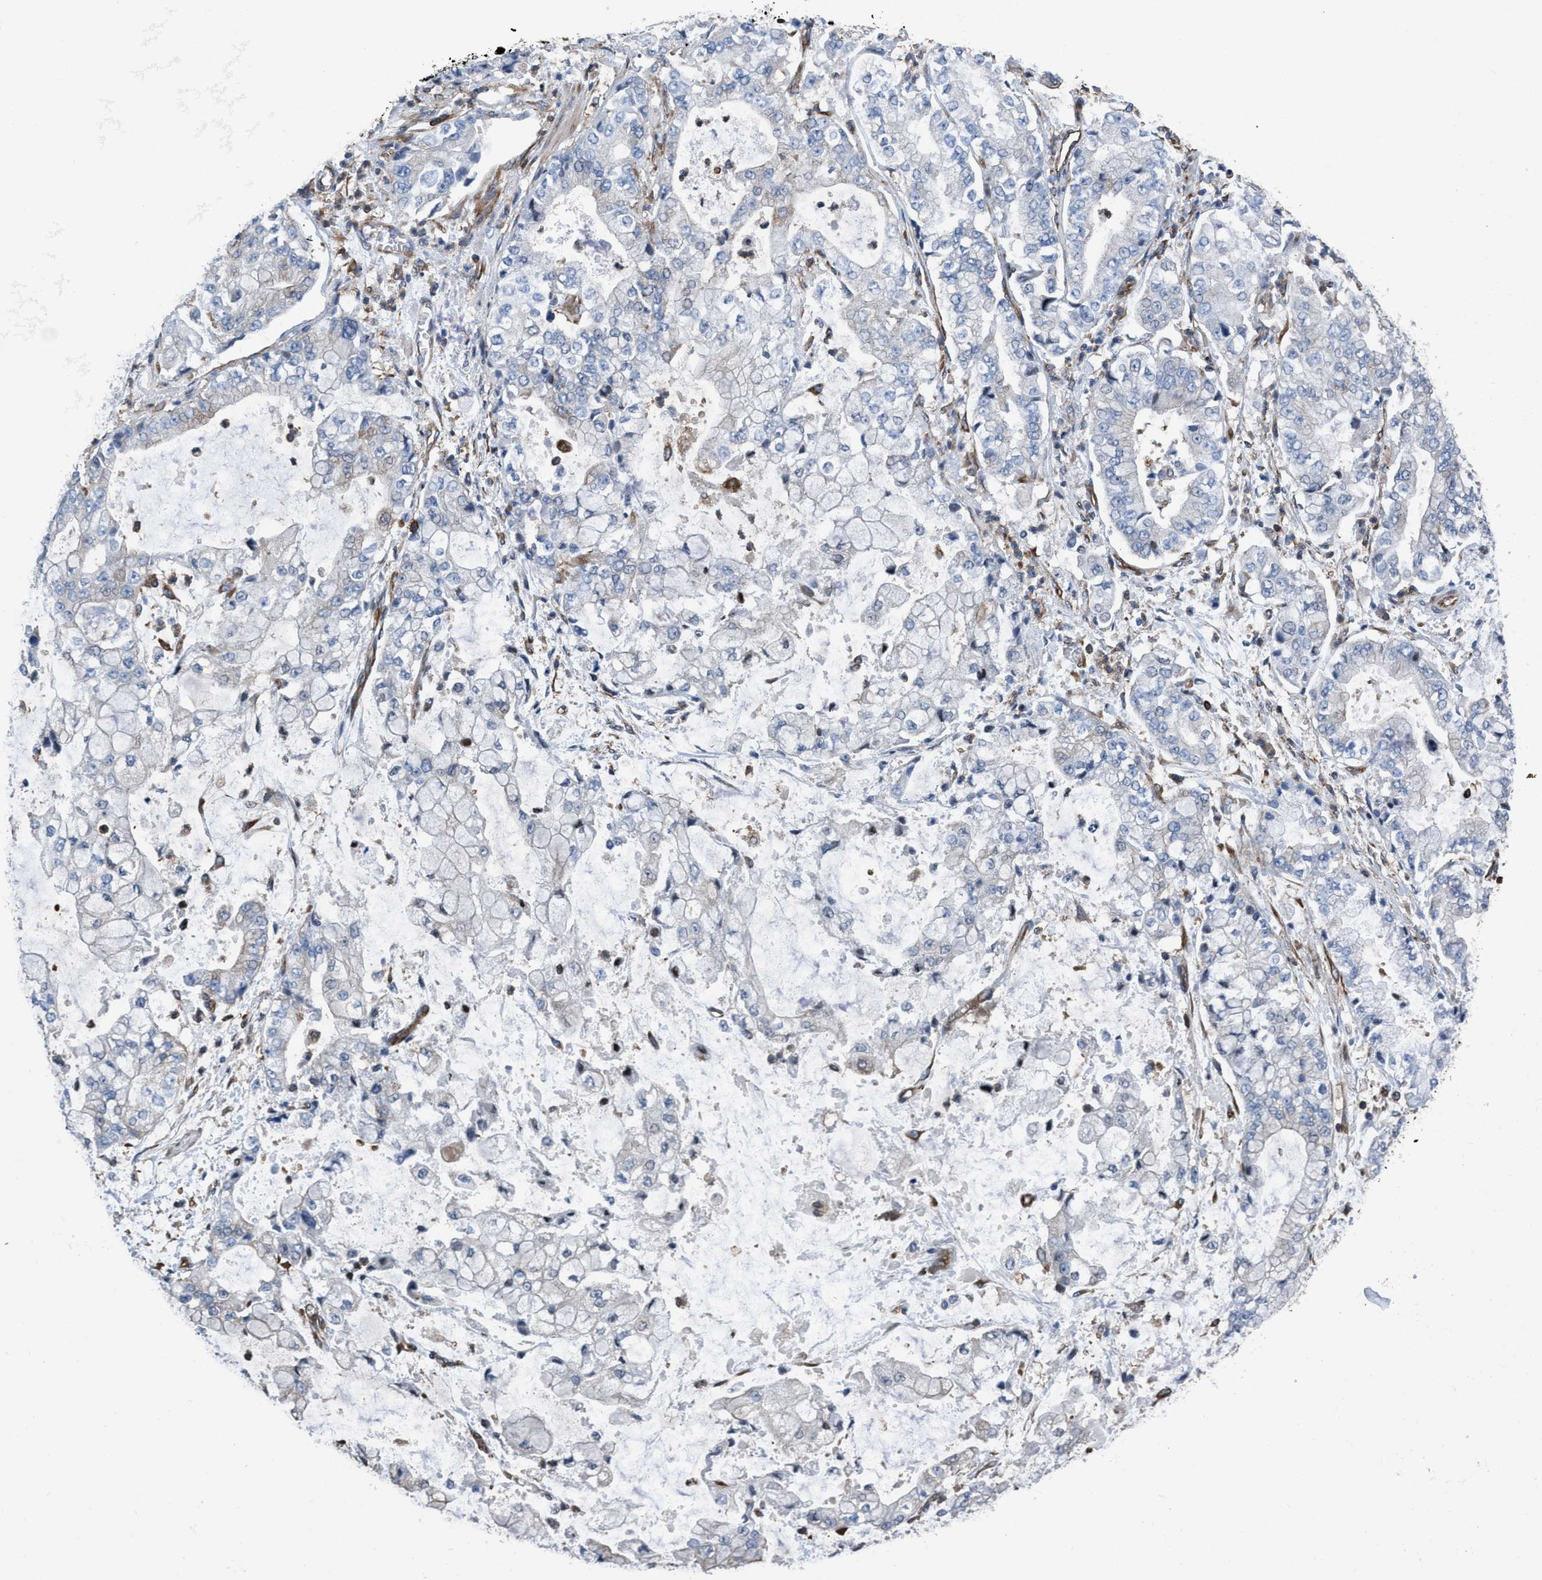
{"staining": {"intensity": "negative", "quantity": "none", "location": "none"}, "tissue": "stomach cancer", "cell_type": "Tumor cells", "image_type": "cancer", "snomed": [{"axis": "morphology", "description": "Adenocarcinoma, NOS"}, {"axis": "topography", "description": "Stomach"}], "caption": "An image of adenocarcinoma (stomach) stained for a protein shows no brown staining in tumor cells.", "gene": "NMT1", "patient": {"sex": "male", "age": 76}}